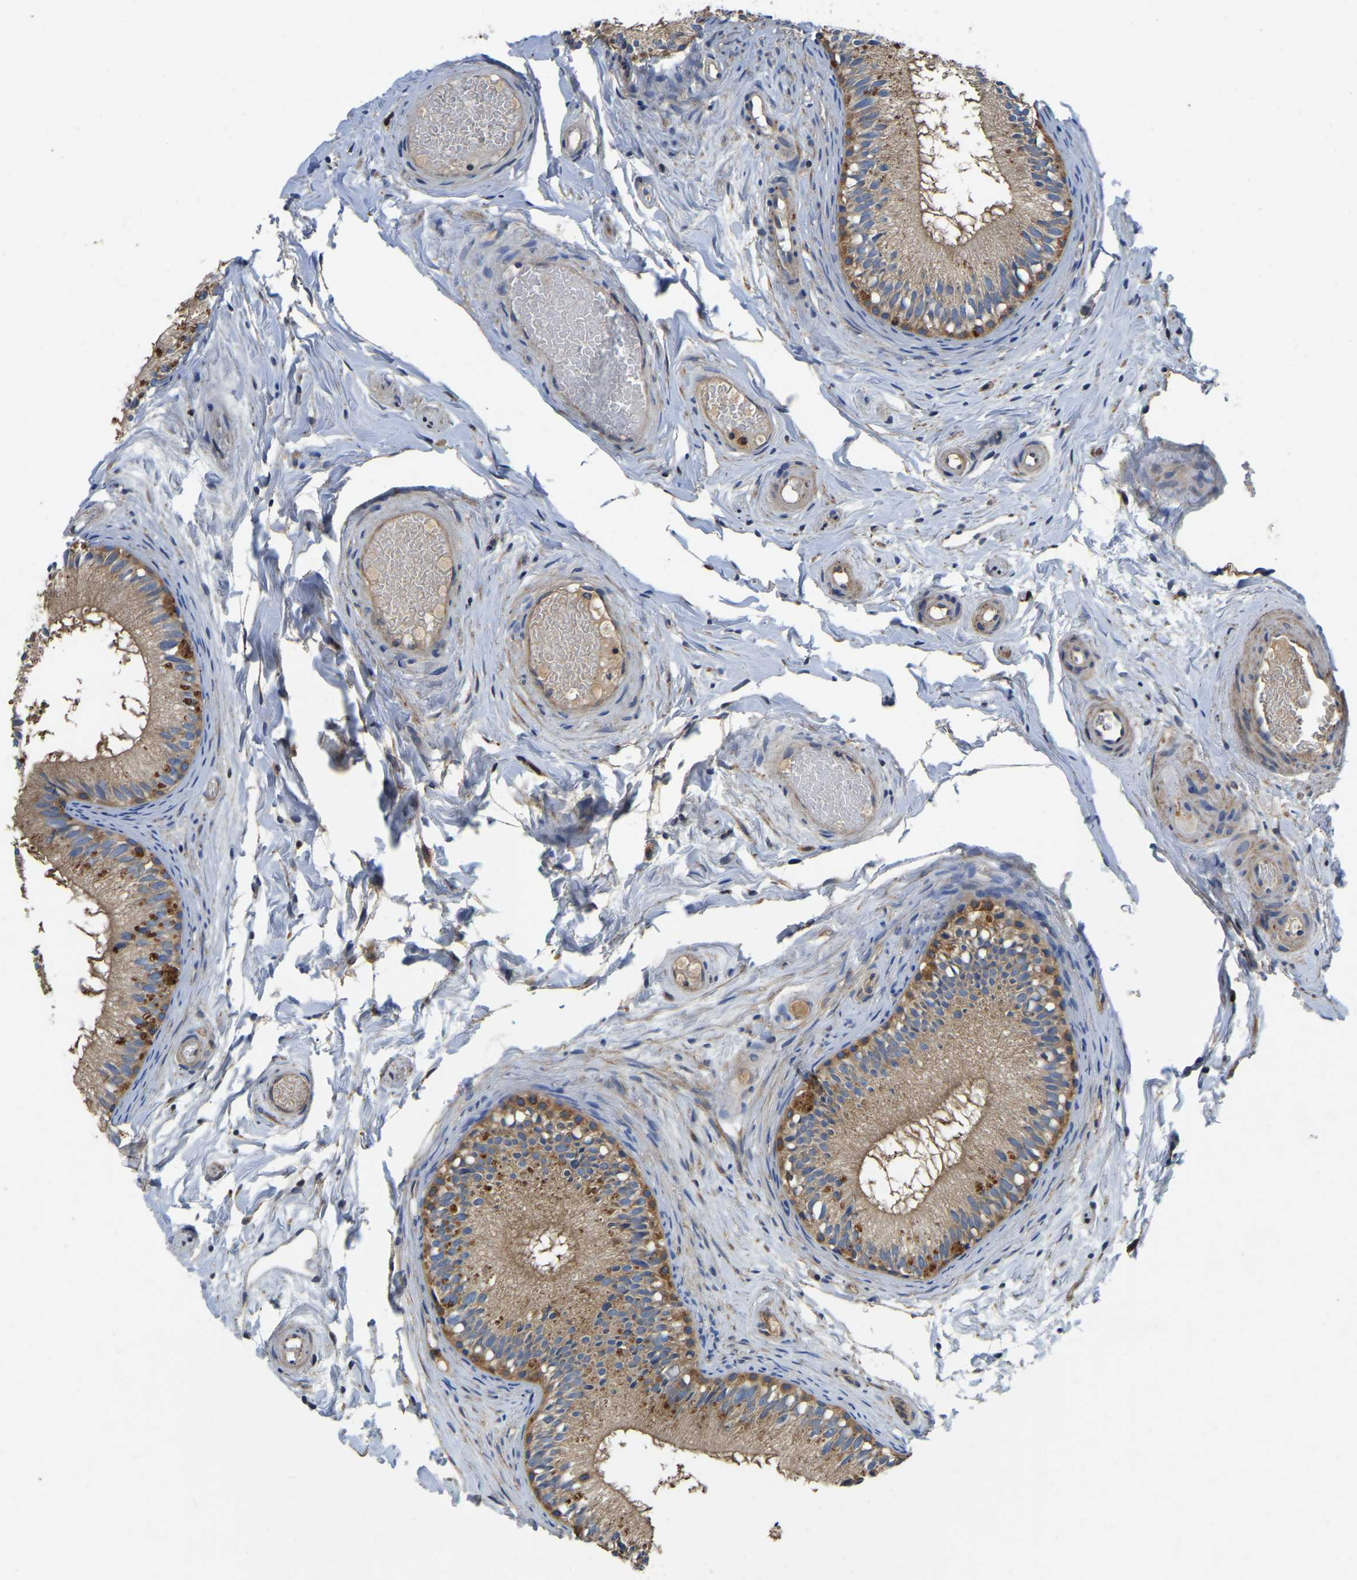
{"staining": {"intensity": "moderate", "quantity": ">75%", "location": "cytoplasmic/membranous"}, "tissue": "epididymis", "cell_type": "Glandular cells", "image_type": "normal", "snomed": [{"axis": "morphology", "description": "Normal tissue, NOS"}, {"axis": "topography", "description": "Epididymis"}], "caption": "Protein expression analysis of normal human epididymis reveals moderate cytoplasmic/membranous expression in approximately >75% of glandular cells. (Brightfield microscopy of DAB IHC at high magnification).", "gene": "STAT2", "patient": {"sex": "male", "age": 46}}